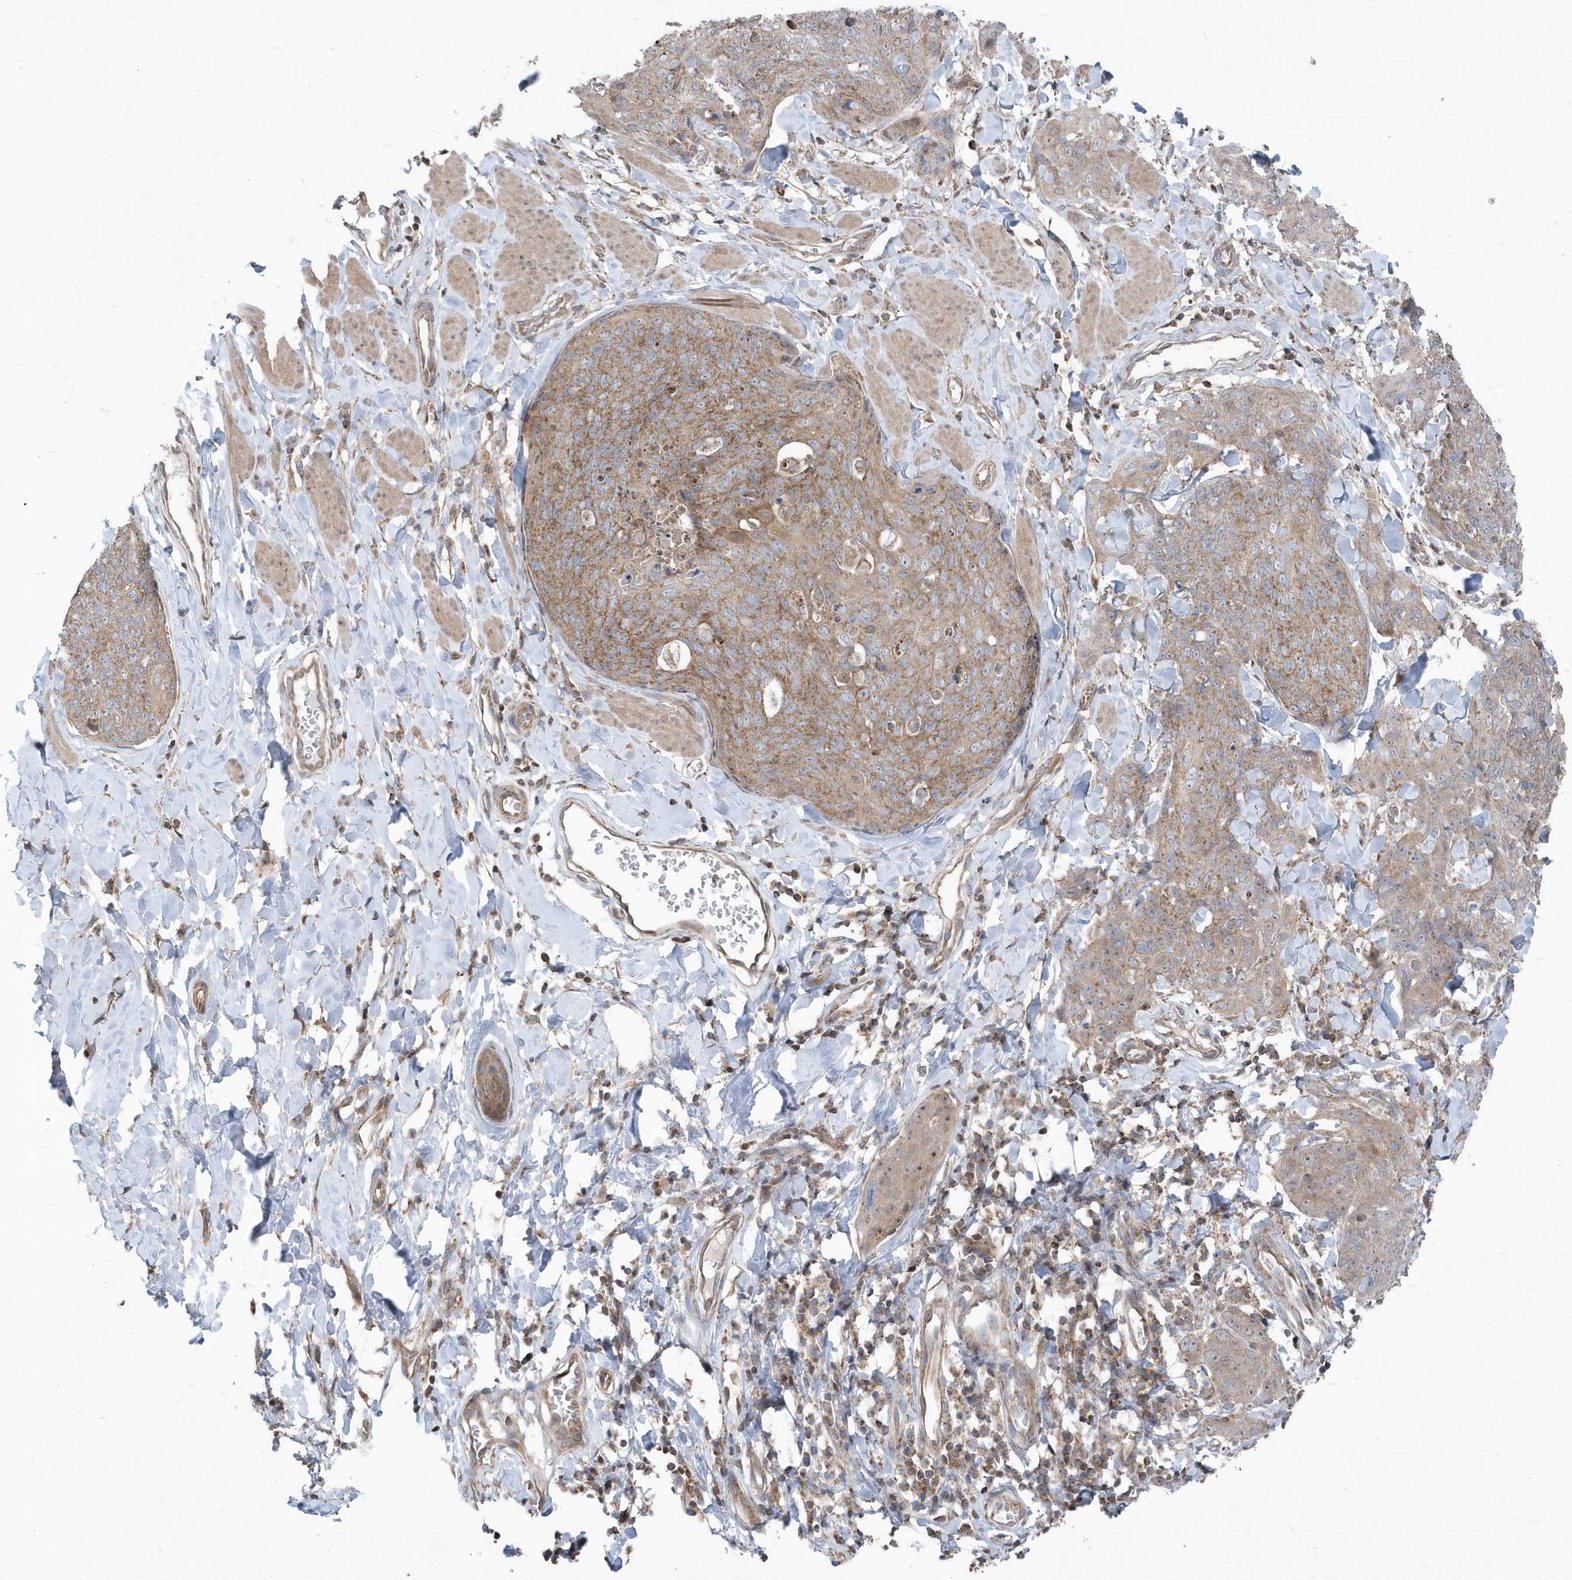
{"staining": {"intensity": "moderate", "quantity": "25%-75%", "location": "cytoplasmic/membranous"}, "tissue": "skin cancer", "cell_type": "Tumor cells", "image_type": "cancer", "snomed": [{"axis": "morphology", "description": "Squamous cell carcinoma, NOS"}, {"axis": "topography", "description": "Skin"}, {"axis": "topography", "description": "Vulva"}], "caption": "Tumor cells demonstrate medium levels of moderate cytoplasmic/membranous staining in approximately 25%-75% of cells in skin squamous cell carcinoma.", "gene": "PPP1R7", "patient": {"sex": "female", "age": 85}}